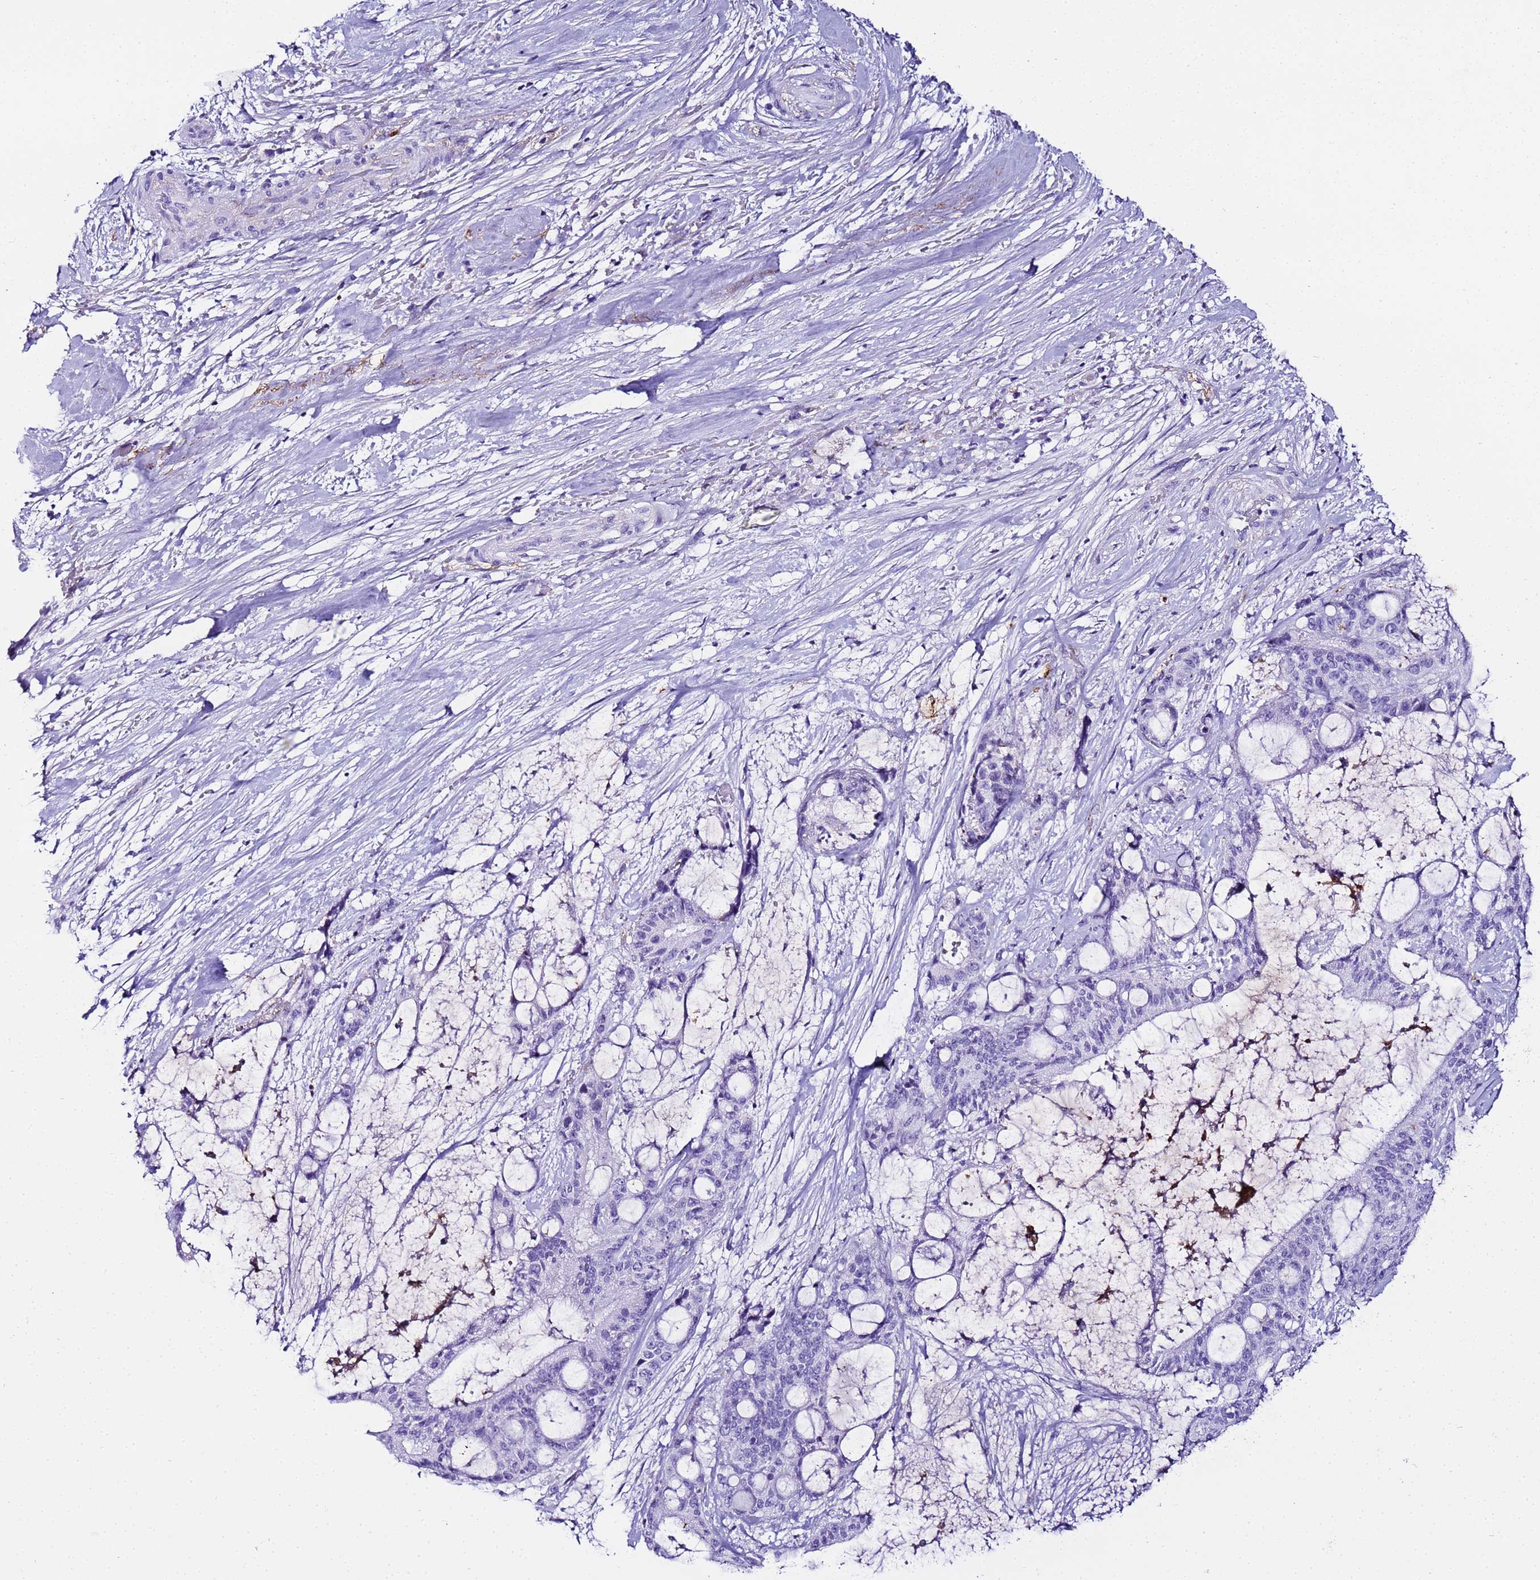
{"staining": {"intensity": "negative", "quantity": "none", "location": "none"}, "tissue": "liver cancer", "cell_type": "Tumor cells", "image_type": "cancer", "snomed": [{"axis": "morphology", "description": "Normal tissue, NOS"}, {"axis": "morphology", "description": "Cholangiocarcinoma"}, {"axis": "topography", "description": "Liver"}, {"axis": "topography", "description": "Peripheral nerve tissue"}], "caption": "High power microscopy histopathology image of an immunohistochemistry photomicrograph of liver cholangiocarcinoma, revealing no significant expression in tumor cells.", "gene": "CFHR2", "patient": {"sex": "female", "age": 73}}